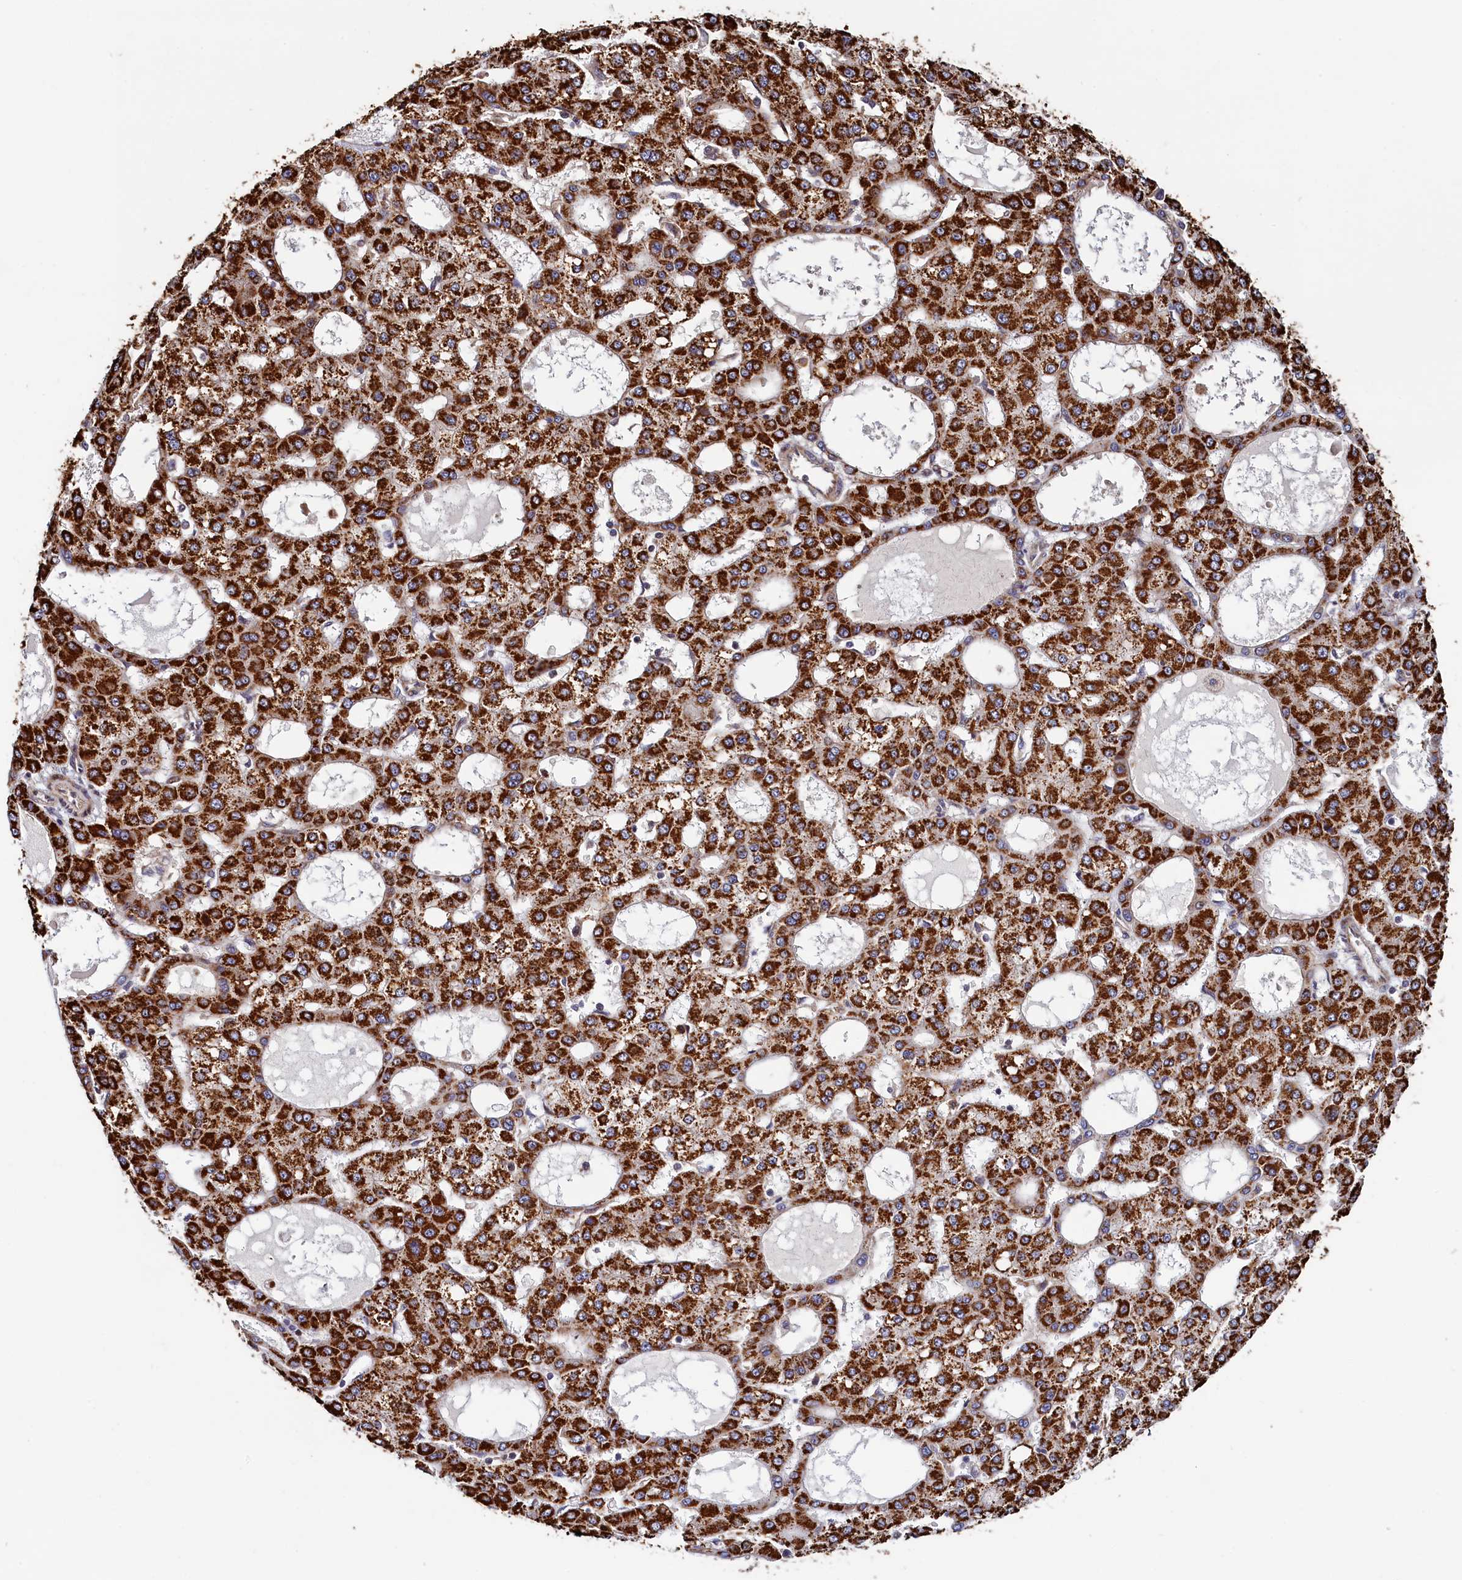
{"staining": {"intensity": "strong", "quantity": ">75%", "location": "cytoplasmic/membranous"}, "tissue": "liver cancer", "cell_type": "Tumor cells", "image_type": "cancer", "snomed": [{"axis": "morphology", "description": "Carcinoma, Hepatocellular, NOS"}, {"axis": "topography", "description": "Liver"}], "caption": "A brown stain labels strong cytoplasmic/membranous expression of a protein in human liver cancer tumor cells. (brown staining indicates protein expression, while blue staining denotes nuclei).", "gene": "PIK3C3", "patient": {"sex": "male", "age": 47}}